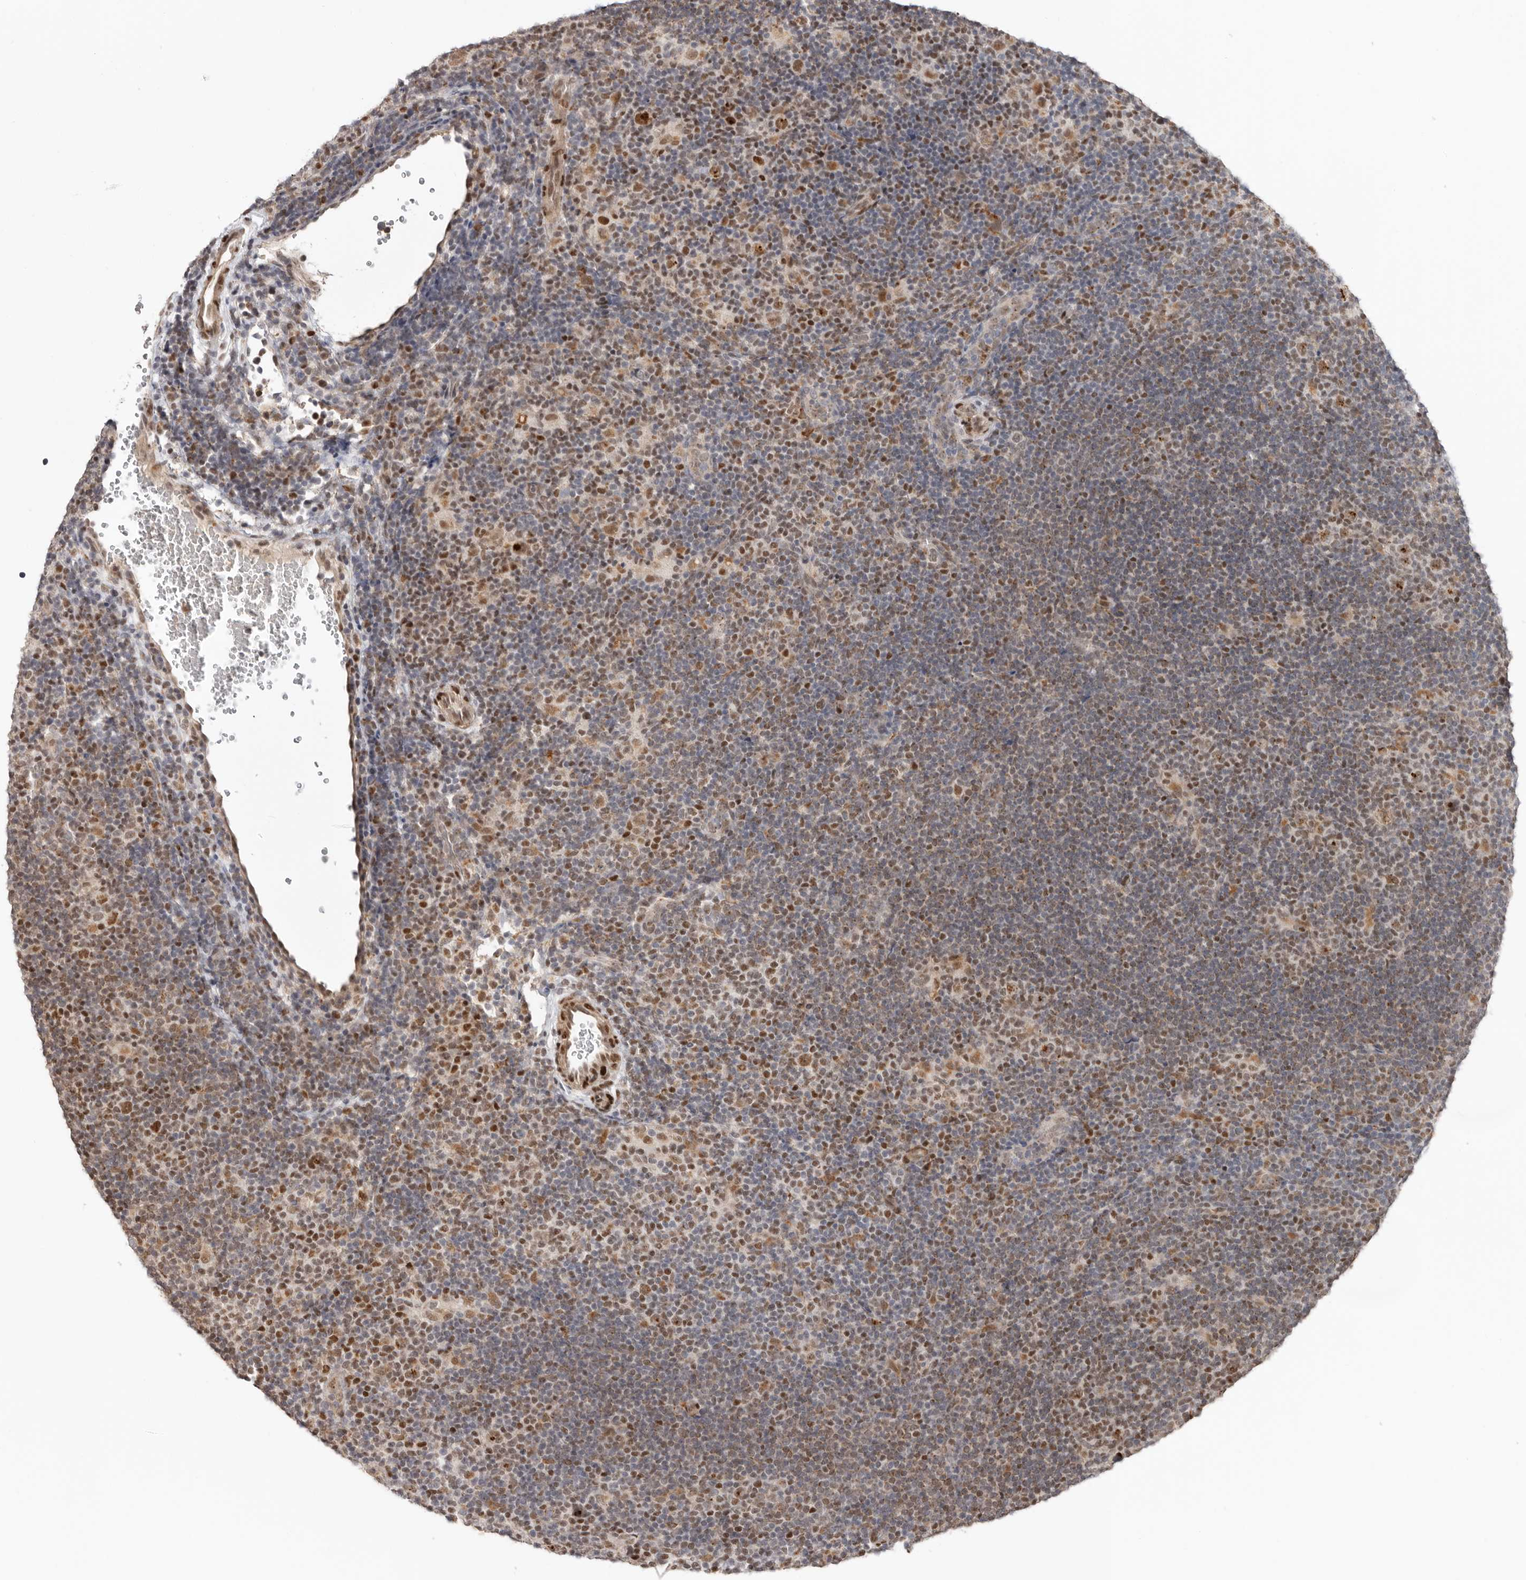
{"staining": {"intensity": "moderate", "quantity": ">75%", "location": "nuclear"}, "tissue": "lymphoma", "cell_type": "Tumor cells", "image_type": "cancer", "snomed": [{"axis": "morphology", "description": "Hodgkin's disease, NOS"}, {"axis": "topography", "description": "Lymph node"}], "caption": "Moderate nuclear expression for a protein is appreciated in approximately >75% of tumor cells of lymphoma using immunohistochemistry (IHC).", "gene": "SMAD7", "patient": {"sex": "female", "age": 57}}